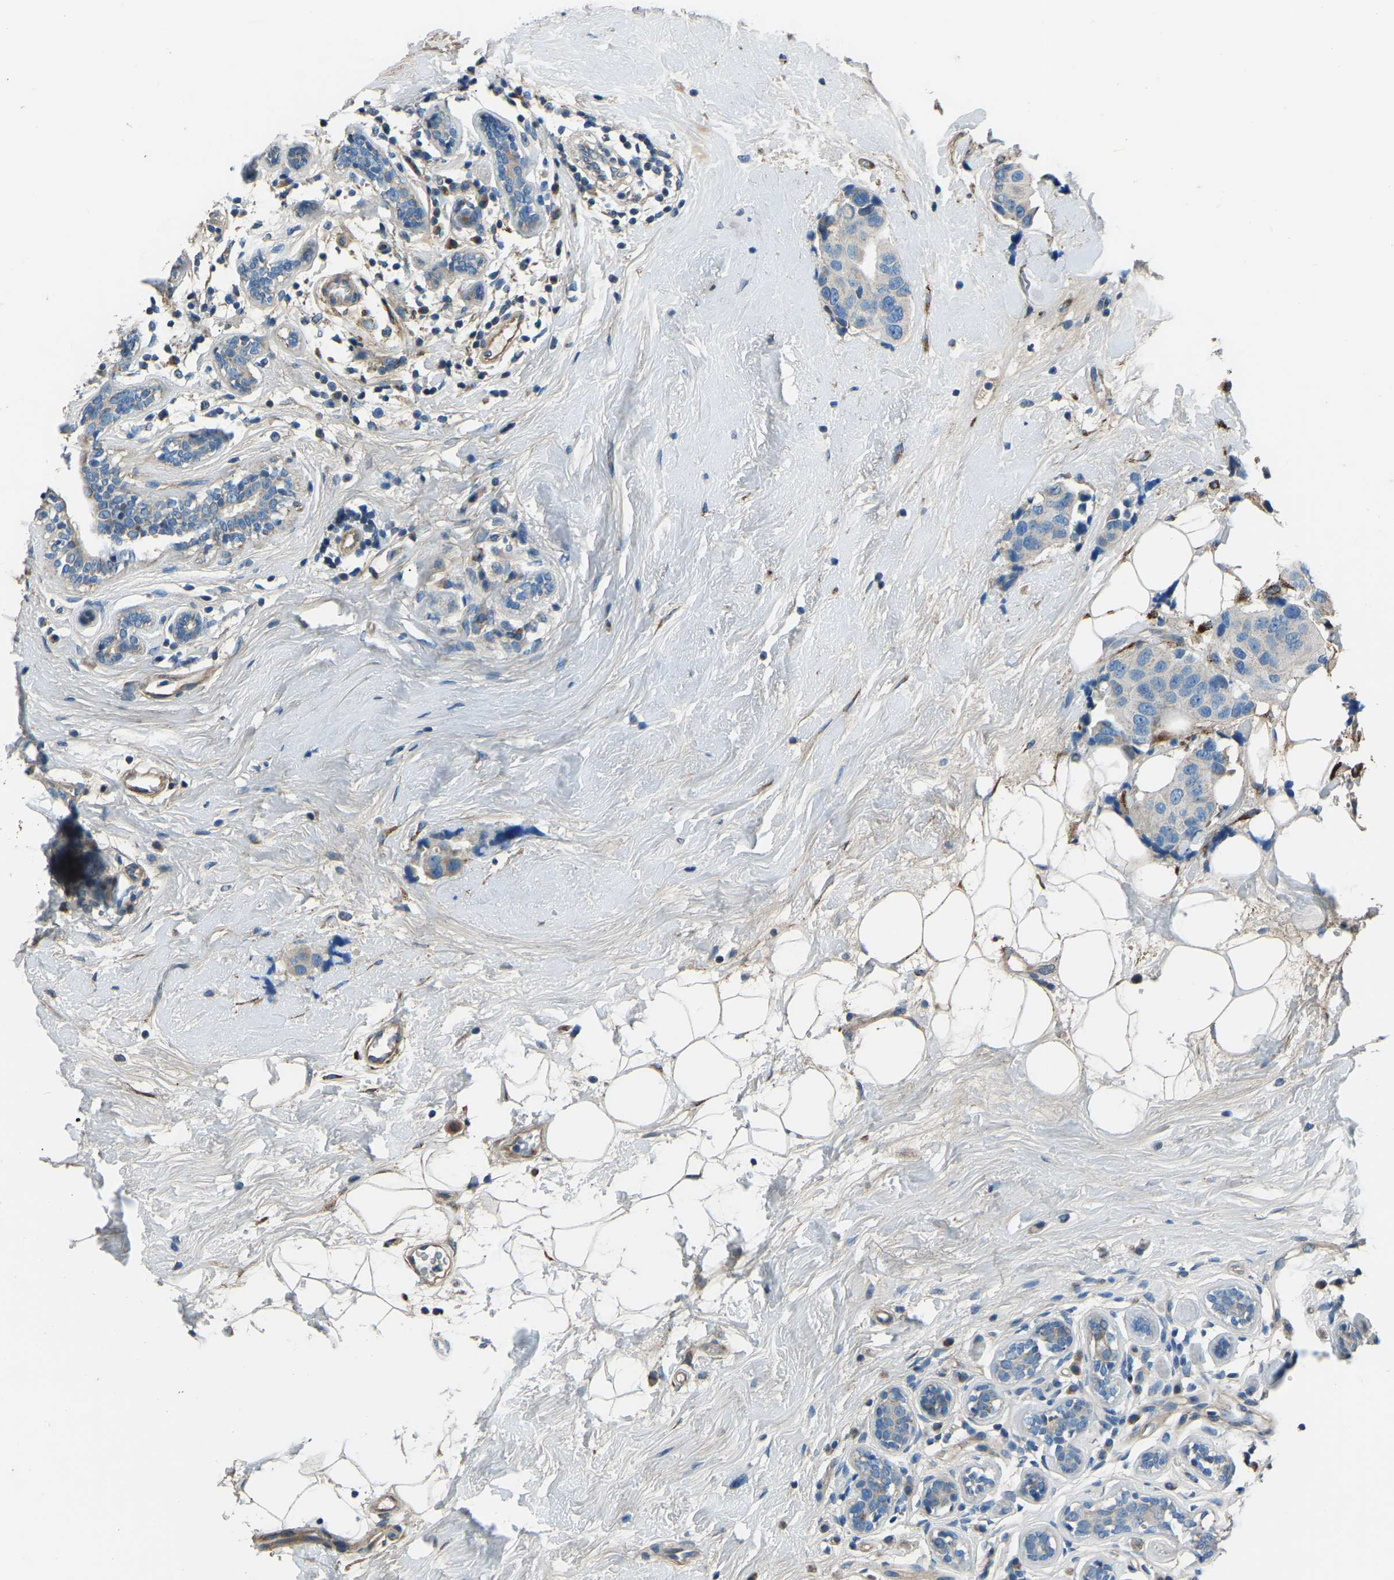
{"staining": {"intensity": "negative", "quantity": "none", "location": "none"}, "tissue": "breast cancer", "cell_type": "Tumor cells", "image_type": "cancer", "snomed": [{"axis": "morphology", "description": "Normal tissue, NOS"}, {"axis": "morphology", "description": "Duct carcinoma"}, {"axis": "topography", "description": "Breast"}], "caption": "The image demonstrates no staining of tumor cells in breast cancer. (DAB immunohistochemistry (IHC) visualized using brightfield microscopy, high magnification).", "gene": "COL3A1", "patient": {"sex": "female", "age": 39}}